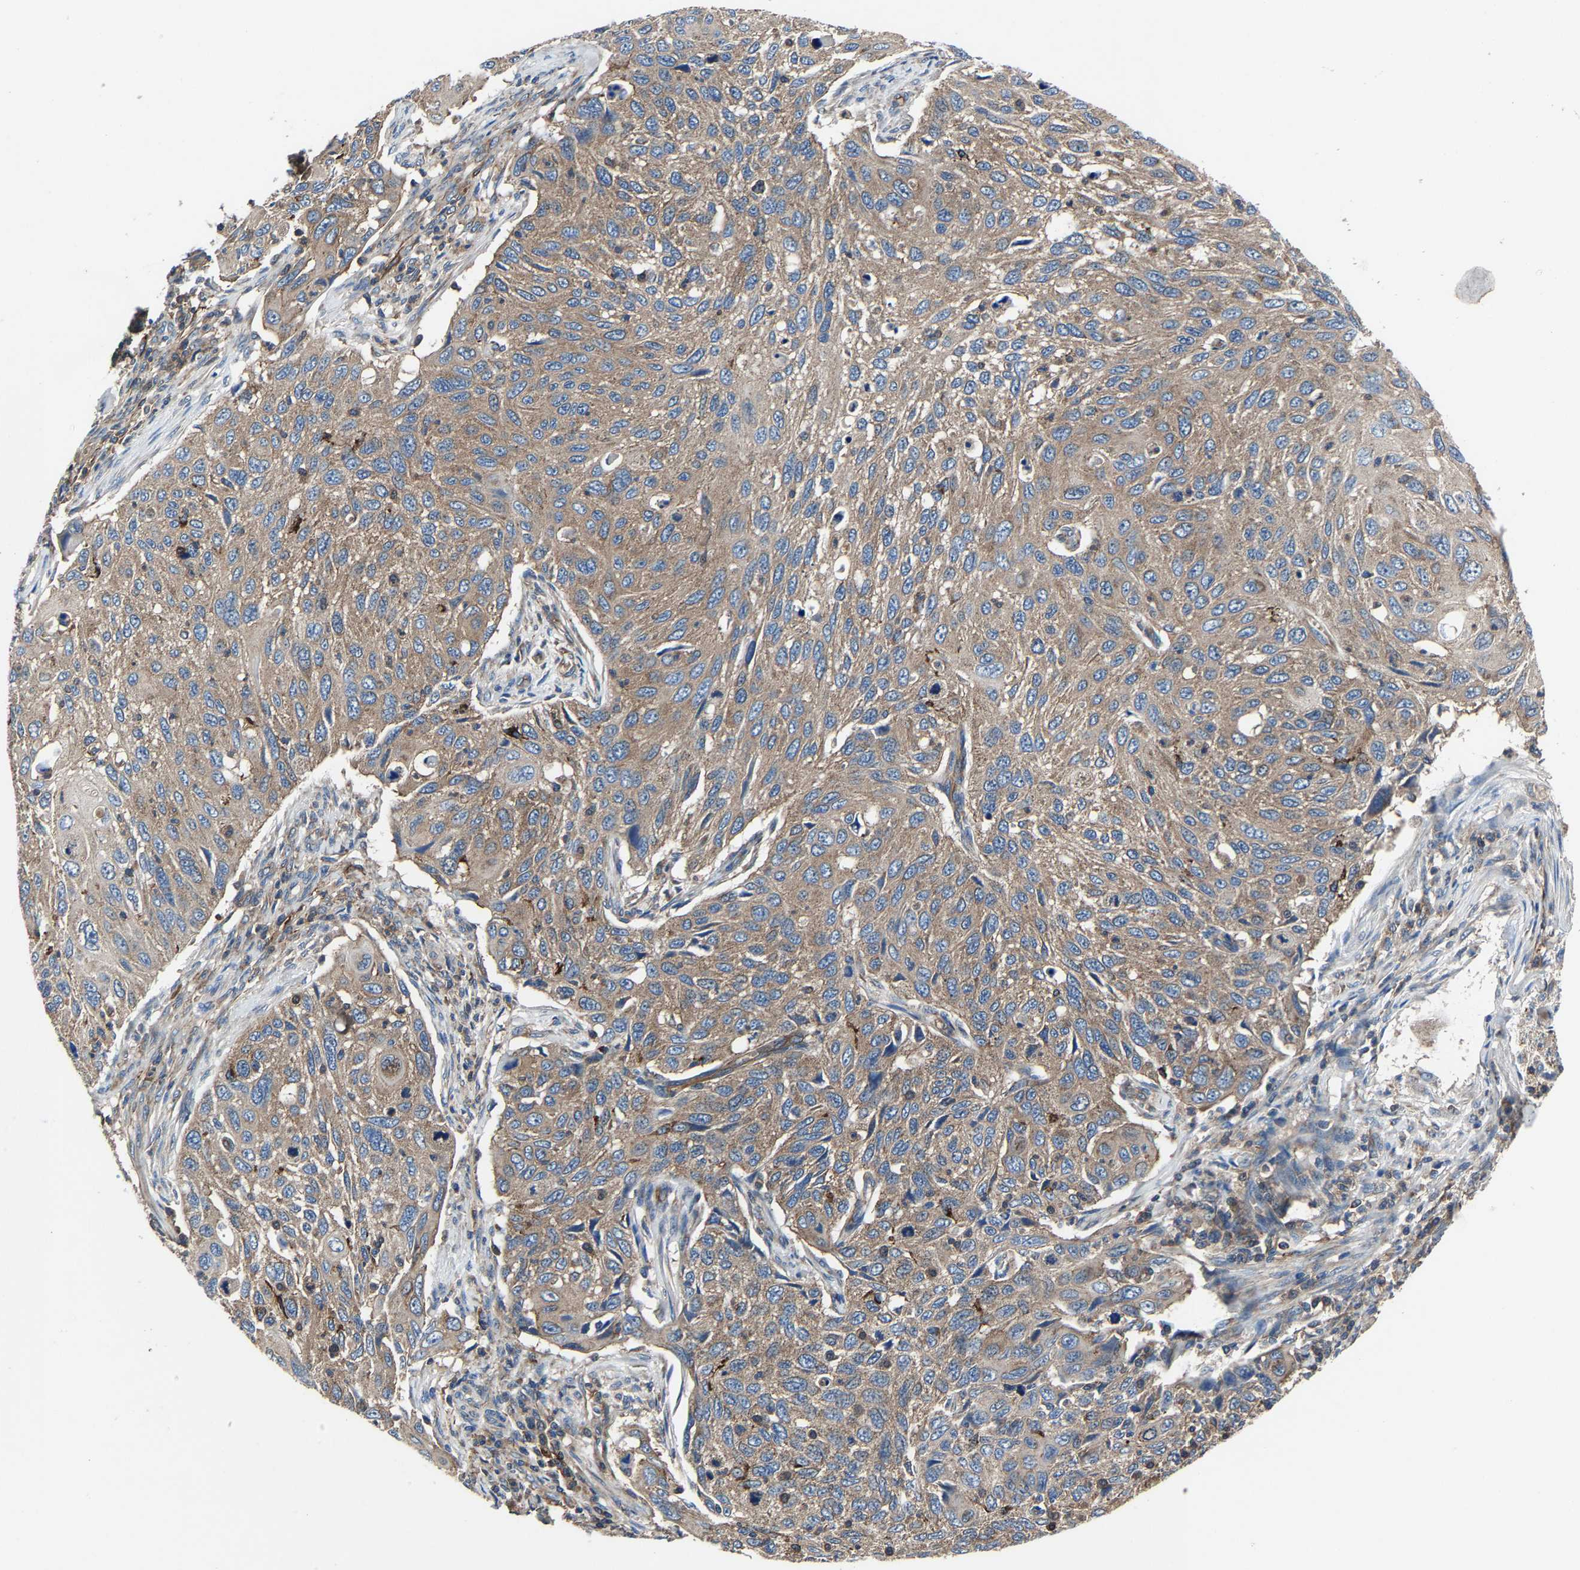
{"staining": {"intensity": "moderate", "quantity": ">75%", "location": "cytoplasmic/membranous"}, "tissue": "cervical cancer", "cell_type": "Tumor cells", "image_type": "cancer", "snomed": [{"axis": "morphology", "description": "Squamous cell carcinoma, NOS"}, {"axis": "topography", "description": "Cervix"}], "caption": "DAB immunohistochemical staining of human squamous cell carcinoma (cervical) shows moderate cytoplasmic/membranous protein staining in approximately >75% of tumor cells.", "gene": "KIAA1958", "patient": {"sex": "female", "age": 70}}